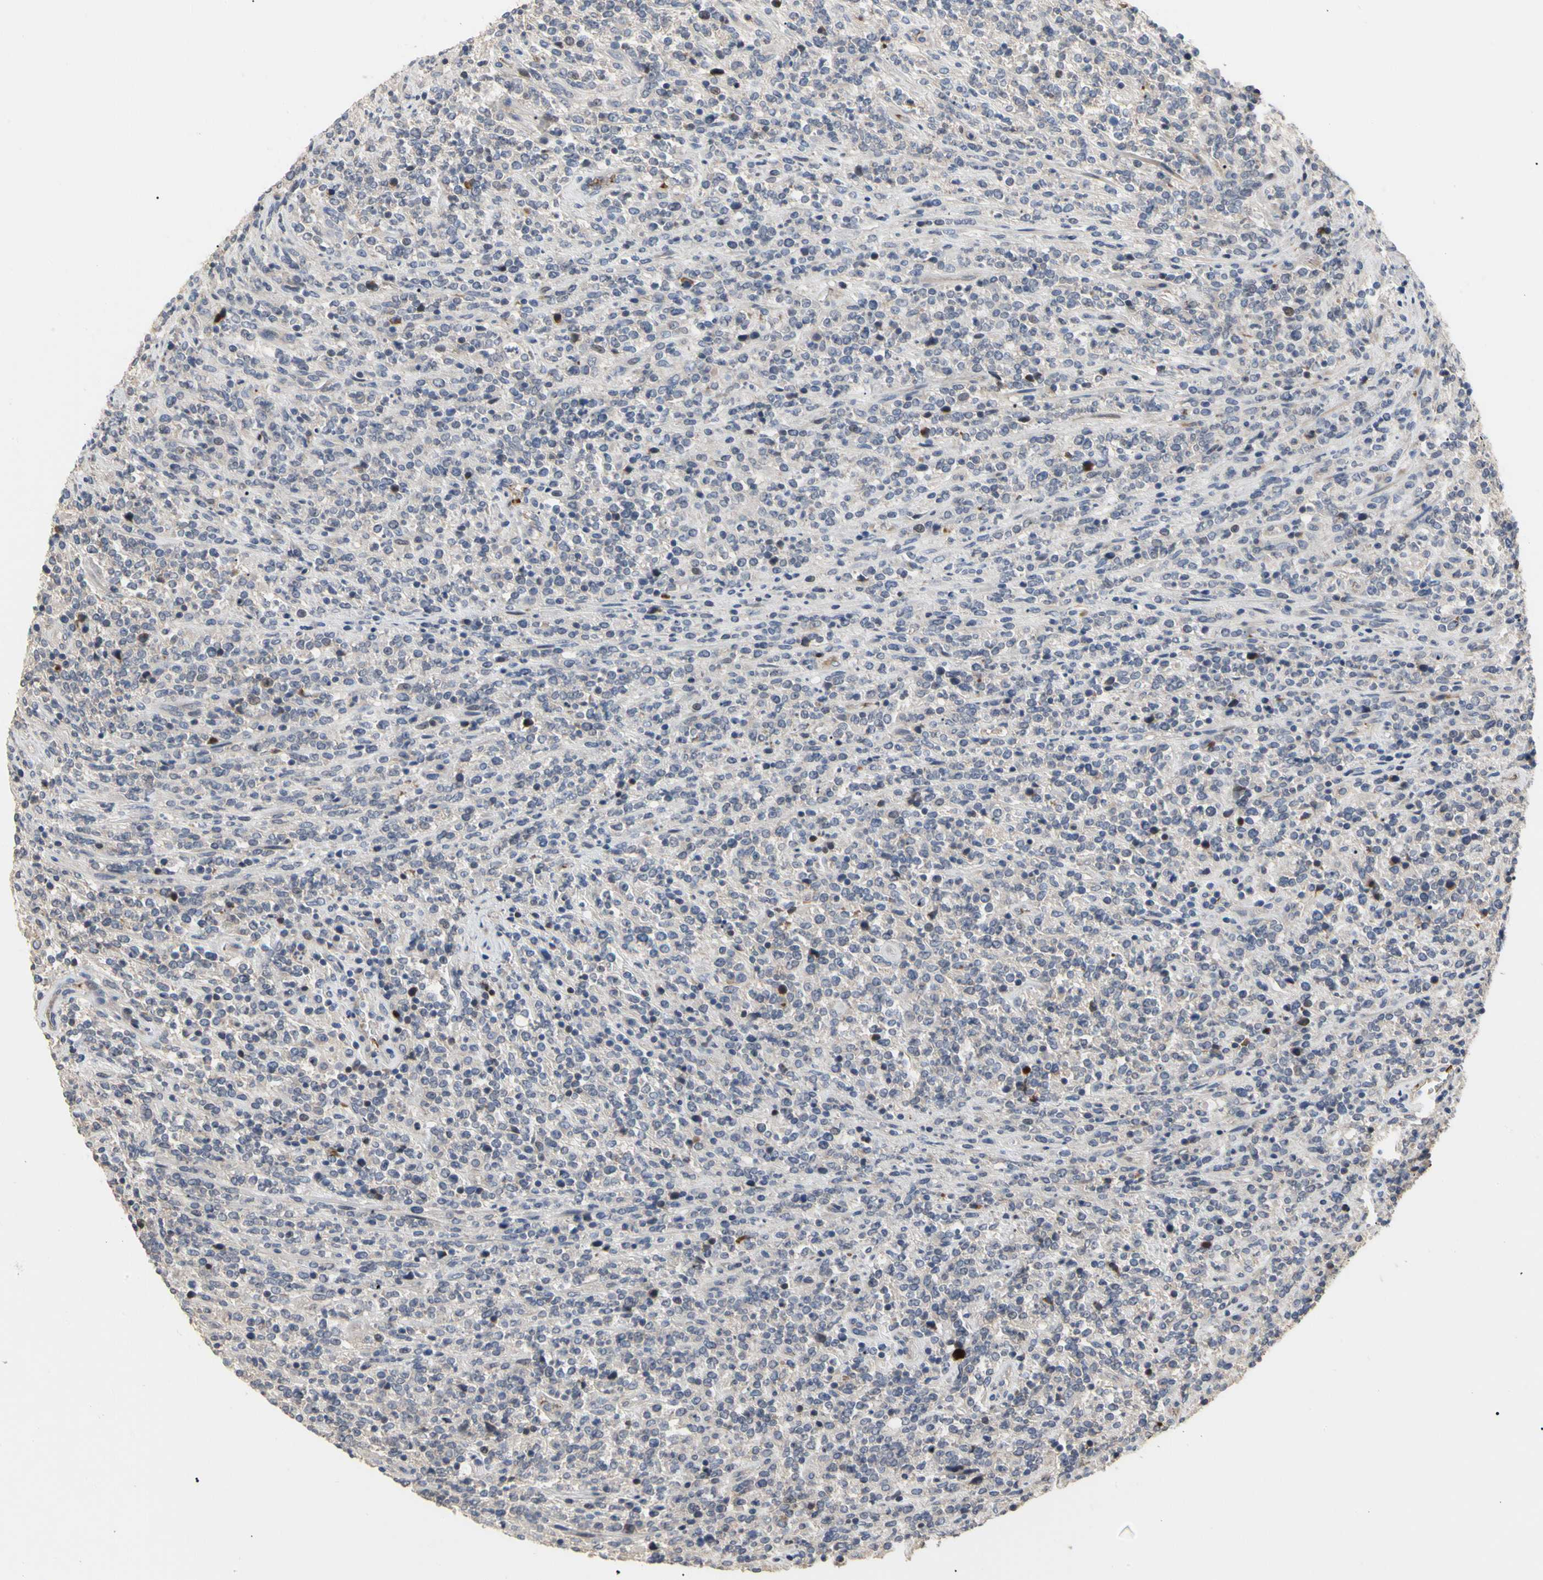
{"staining": {"intensity": "weak", "quantity": "<25%", "location": "cytoplasmic/membranous"}, "tissue": "lymphoma", "cell_type": "Tumor cells", "image_type": "cancer", "snomed": [{"axis": "morphology", "description": "Malignant lymphoma, non-Hodgkin's type, High grade"}, {"axis": "topography", "description": "Soft tissue"}], "caption": "Immunohistochemical staining of human malignant lymphoma, non-Hodgkin's type (high-grade) shows no significant staining in tumor cells.", "gene": "HMGCR", "patient": {"sex": "male", "age": 18}}